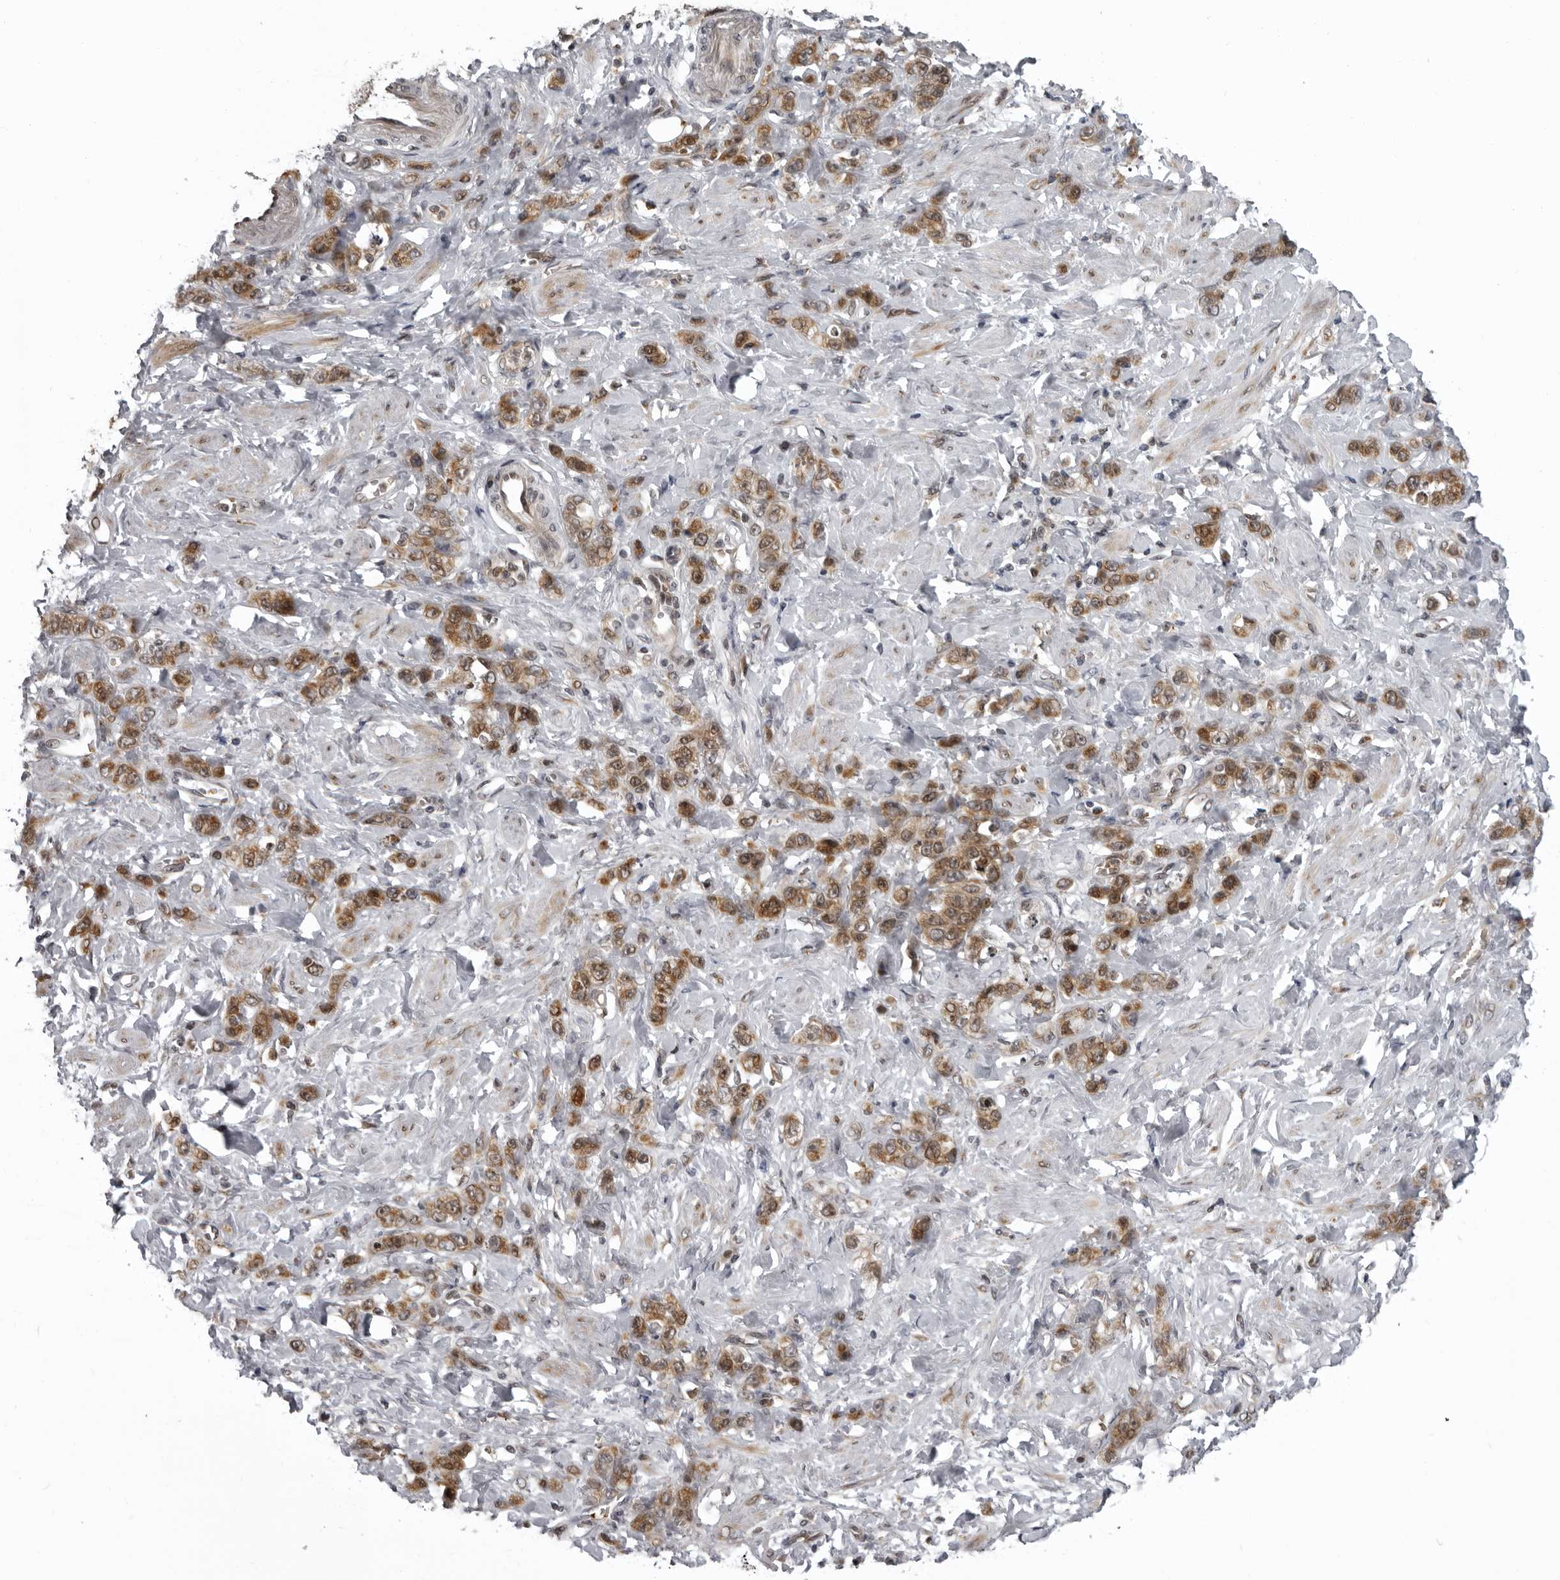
{"staining": {"intensity": "moderate", "quantity": ">75%", "location": "cytoplasmic/membranous"}, "tissue": "stomach cancer", "cell_type": "Tumor cells", "image_type": "cancer", "snomed": [{"axis": "morphology", "description": "Adenocarcinoma, NOS"}, {"axis": "topography", "description": "Stomach"}], "caption": "Immunohistochemical staining of stomach cancer demonstrates medium levels of moderate cytoplasmic/membranous positivity in about >75% of tumor cells.", "gene": "THOP1", "patient": {"sex": "male", "age": 82}}